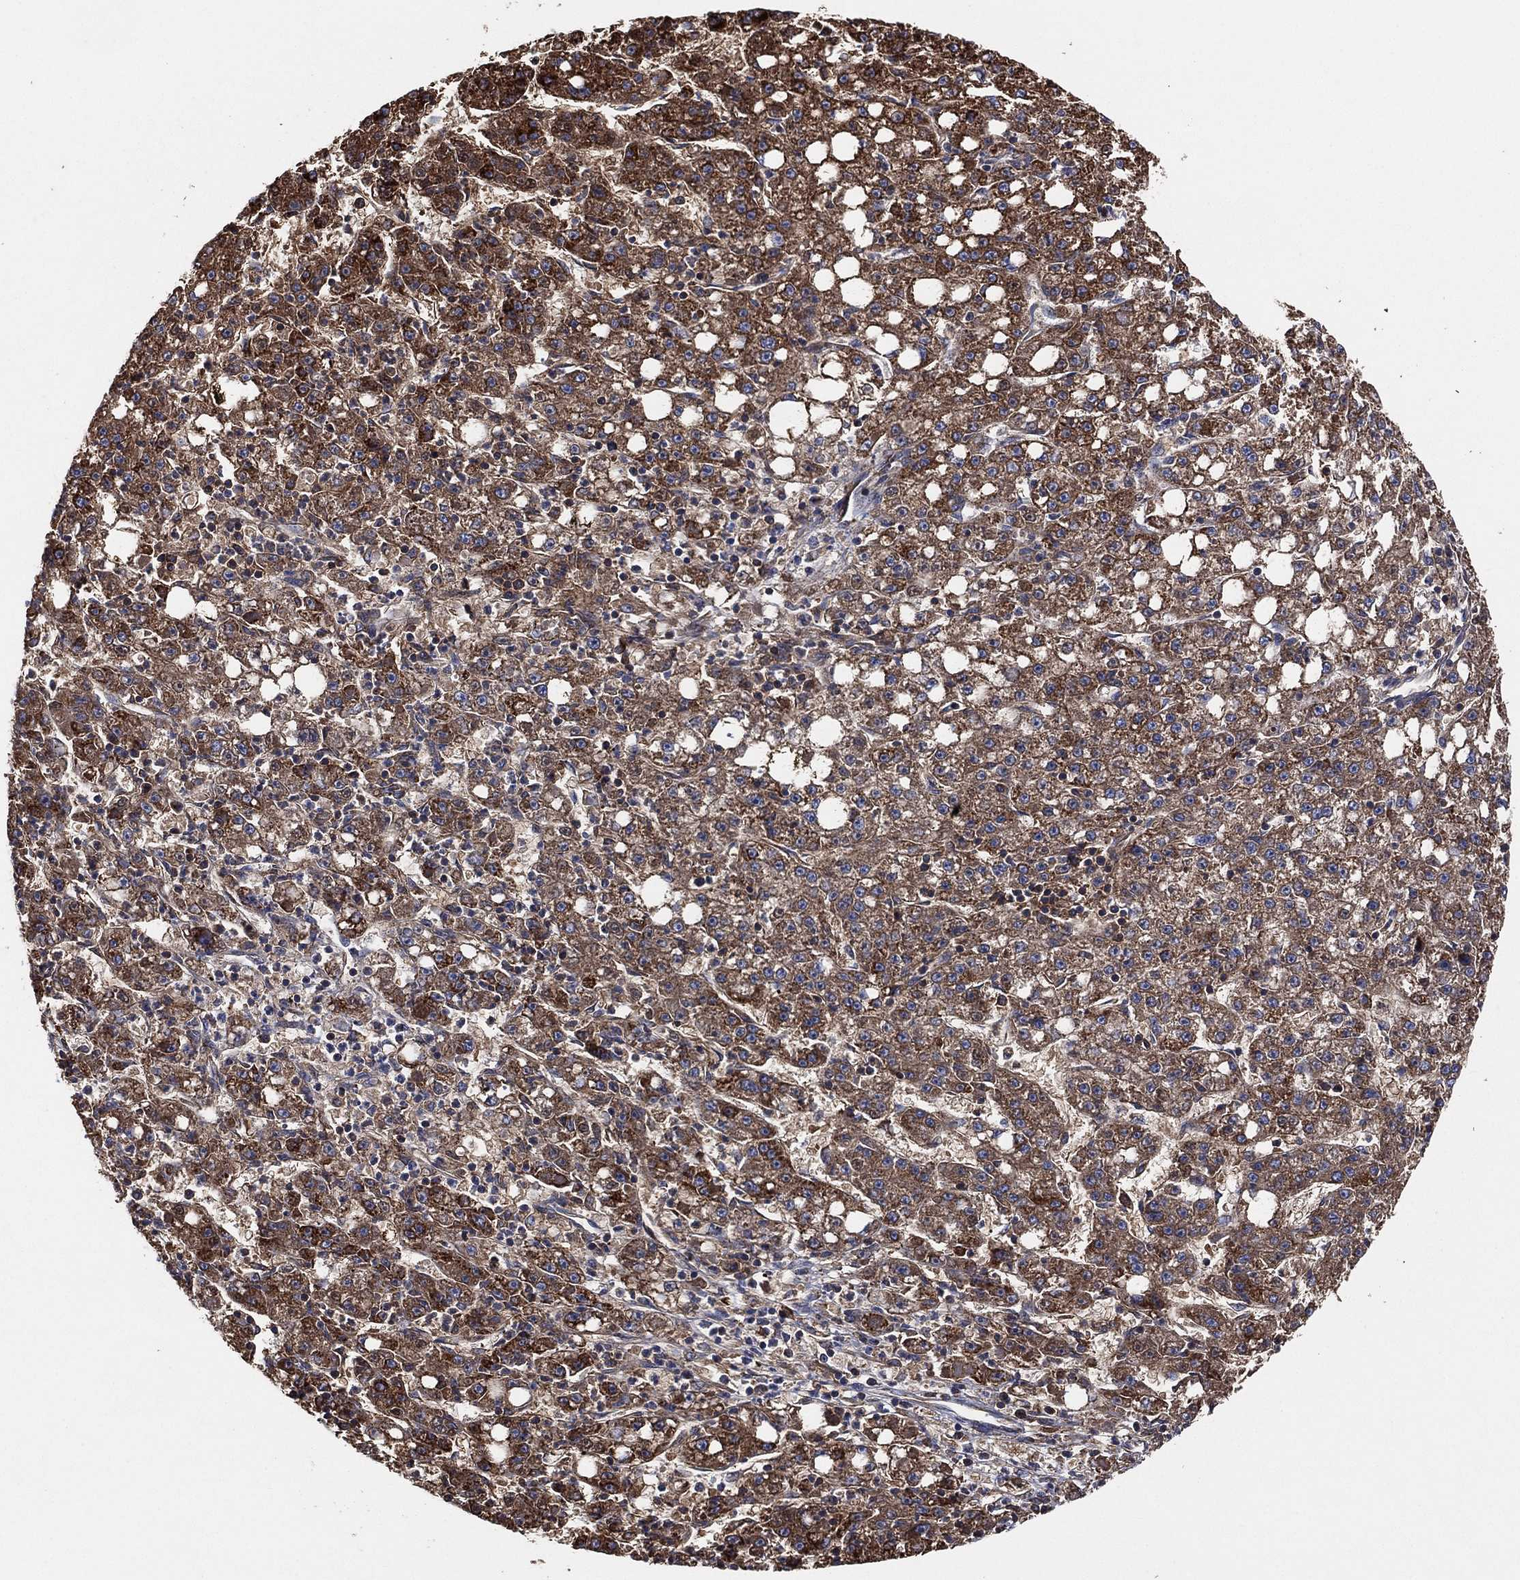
{"staining": {"intensity": "strong", "quantity": "25%-75%", "location": "cytoplasmic/membranous"}, "tissue": "liver cancer", "cell_type": "Tumor cells", "image_type": "cancer", "snomed": [{"axis": "morphology", "description": "Carcinoma, Hepatocellular, NOS"}, {"axis": "topography", "description": "Liver"}], "caption": "Liver hepatocellular carcinoma tissue reveals strong cytoplasmic/membranous staining in about 25%-75% of tumor cells, visualized by immunohistochemistry.", "gene": "LIMD1", "patient": {"sex": "female", "age": 65}}